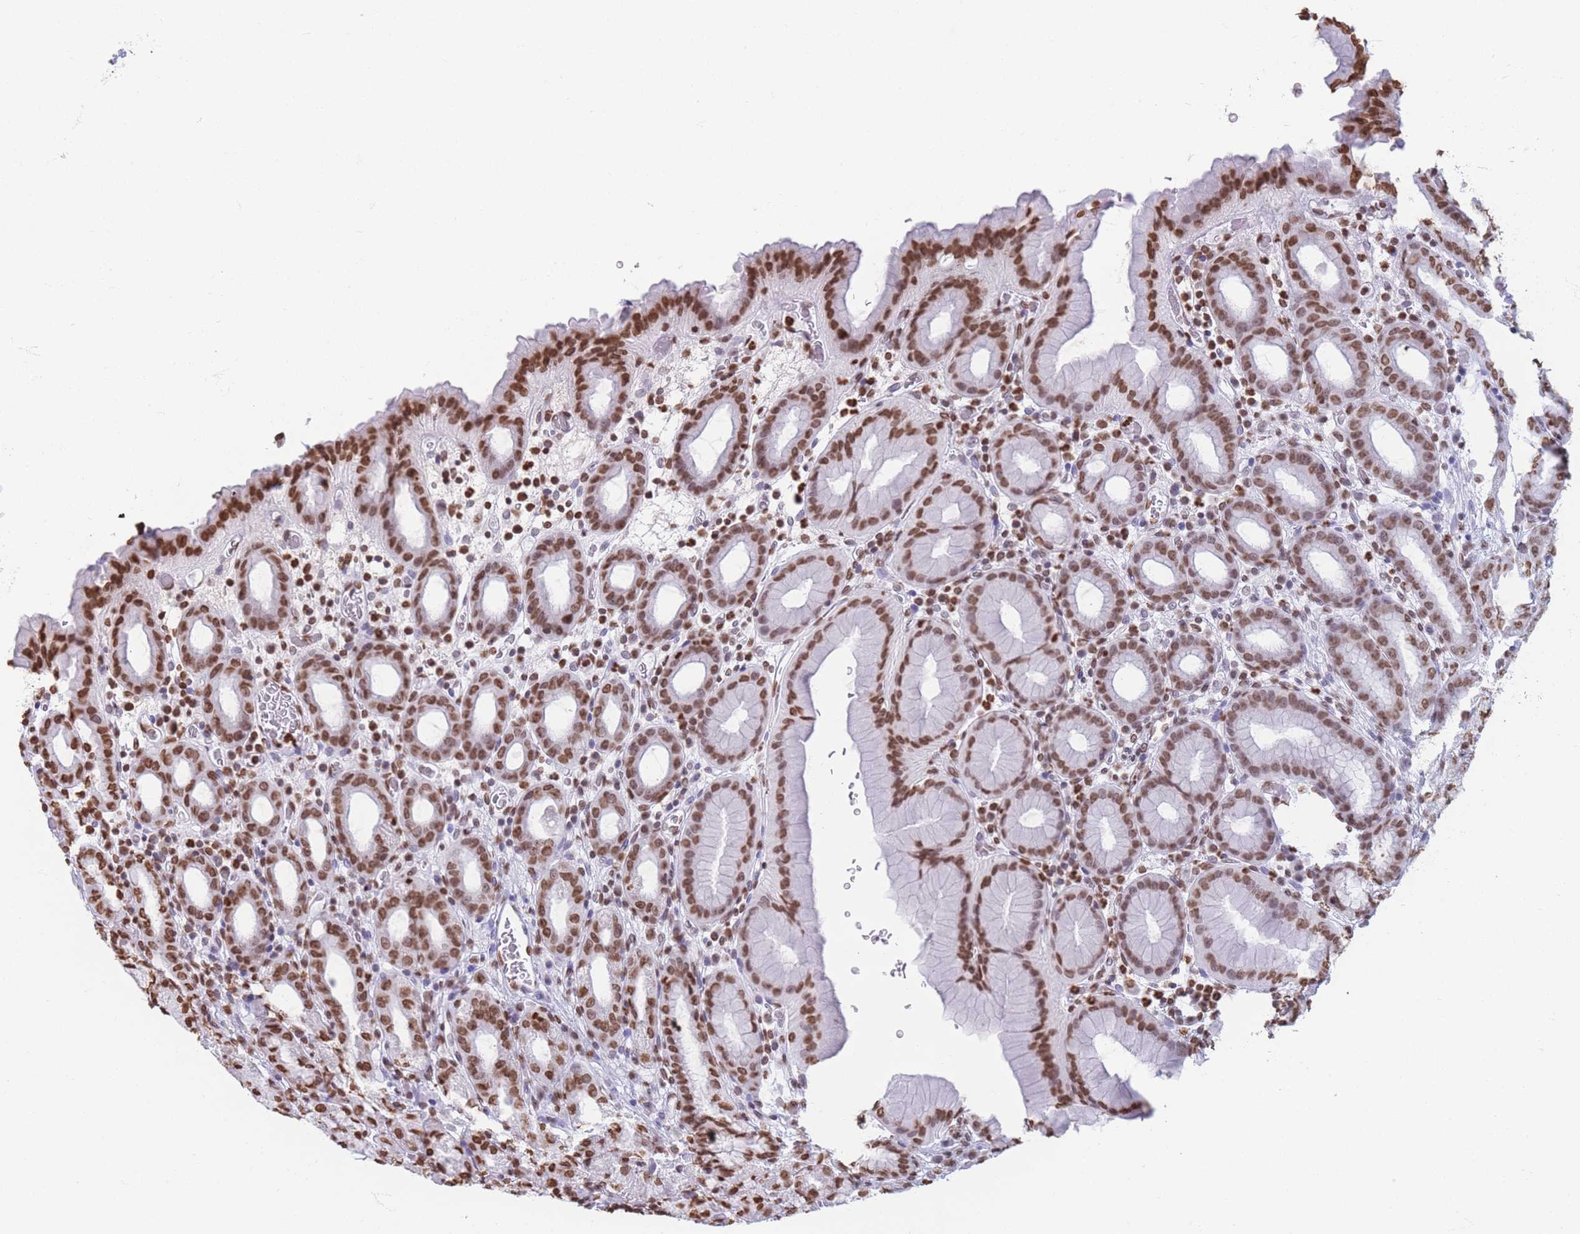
{"staining": {"intensity": "strong", "quantity": ">75%", "location": "nuclear"}, "tissue": "stomach", "cell_type": "Glandular cells", "image_type": "normal", "snomed": [{"axis": "morphology", "description": "Normal tissue, NOS"}, {"axis": "topography", "description": "Stomach, upper"}, {"axis": "topography", "description": "Stomach, lower"}, {"axis": "topography", "description": "Small intestine"}], "caption": "The micrograph reveals a brown stain indicating the presence of a protein in the nuclear of glandular cells in stomach. (Brightfield microscopy of DAB IHC at high magnification).", "gene": "RYK", "patient": {"sex": "male", "age": 68}}